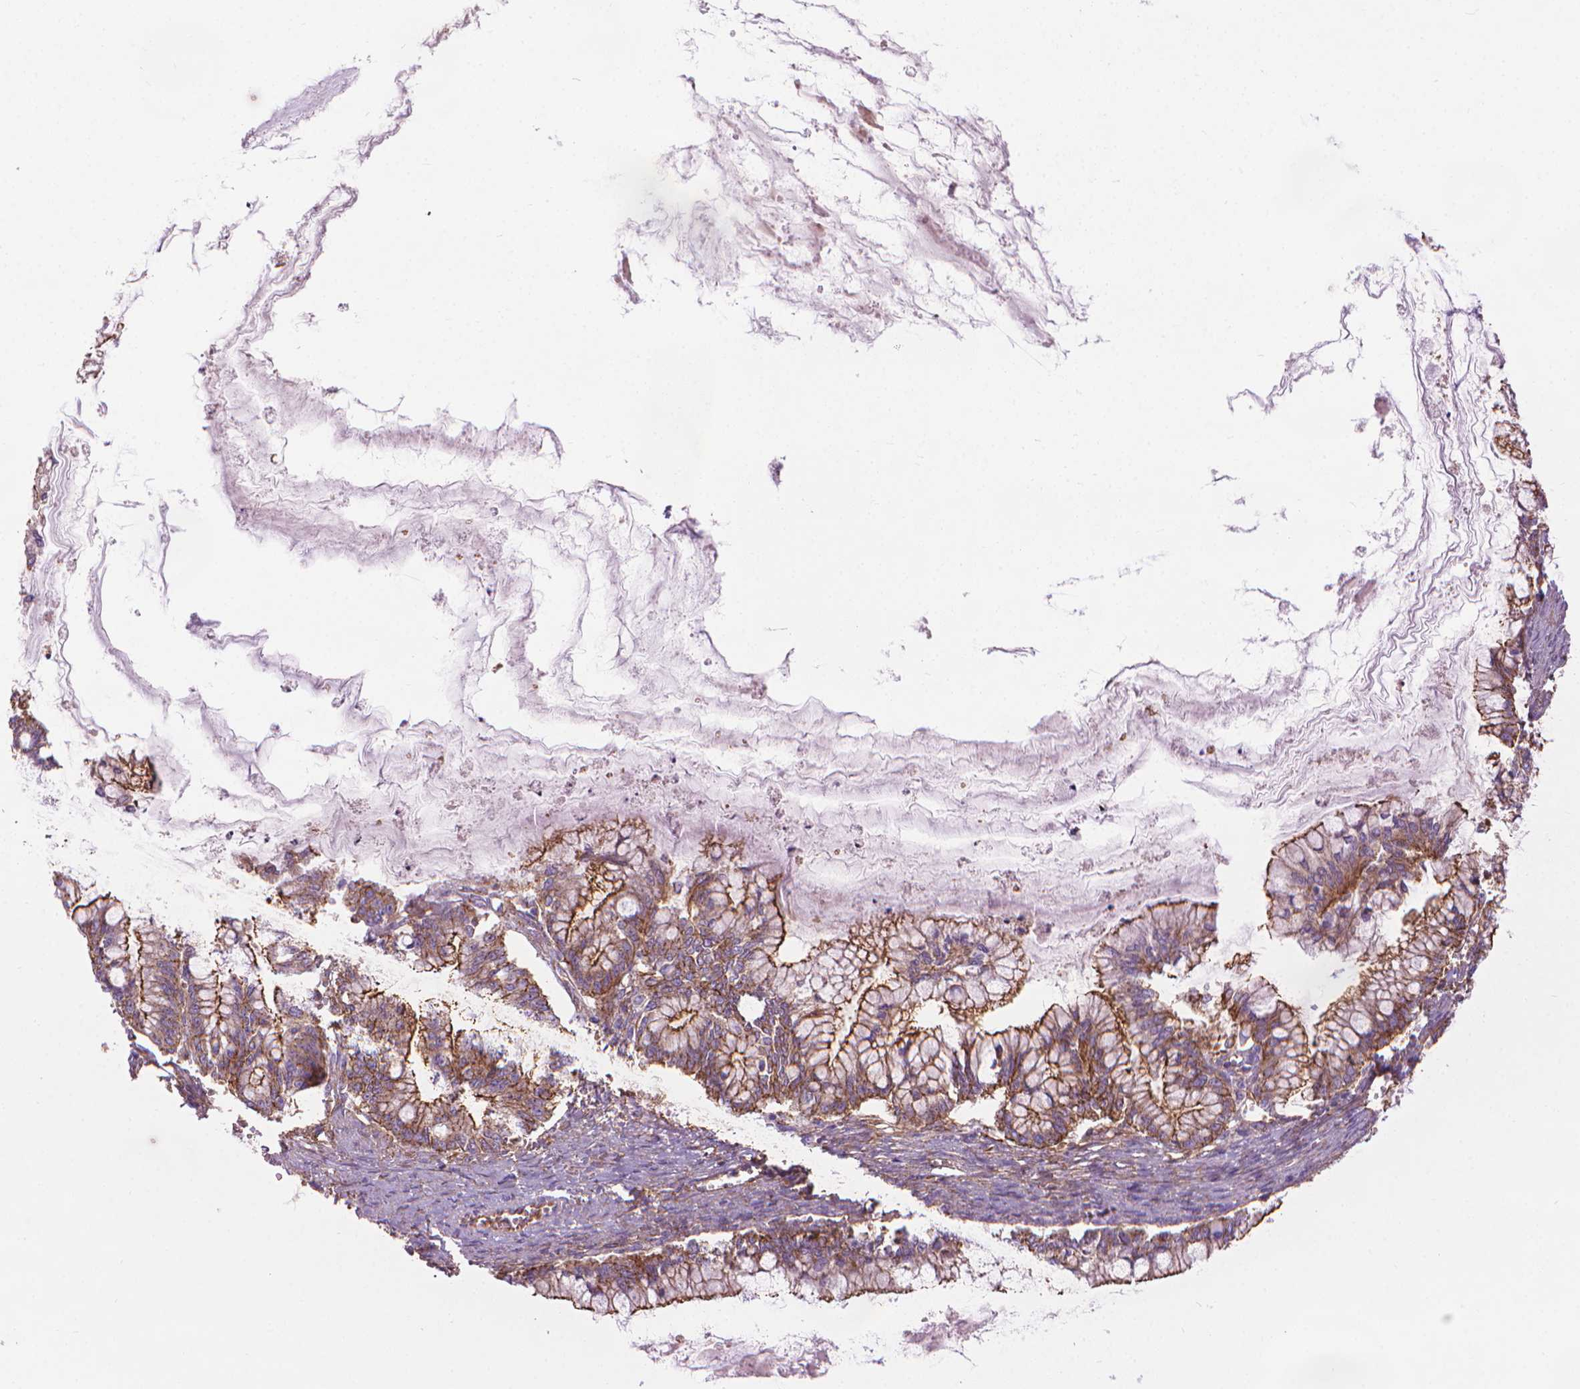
{"staining": {"intensity": "moderate", "quantity": ">75%", "location": "cytoplasmic/membranous"}, "tissue": "ovarian cancer", "cell_type": "Tumor cells", "image_type": "cancer", "snomed": [{"axis": "morphology", "description": "Cystadenocarcinoma, mucinous, NOS"}, {"axis": "topography", "description": "Ovary"}], "caption": "The immunohistochemical stain labels moderate cytoplasmic/membranous staining in tumor cells of ovarian cancer (mucinous cystadenocarcinoma) tissue.", "gene": "TENT5A", "patient": {"sex": "female", "age": 67}}